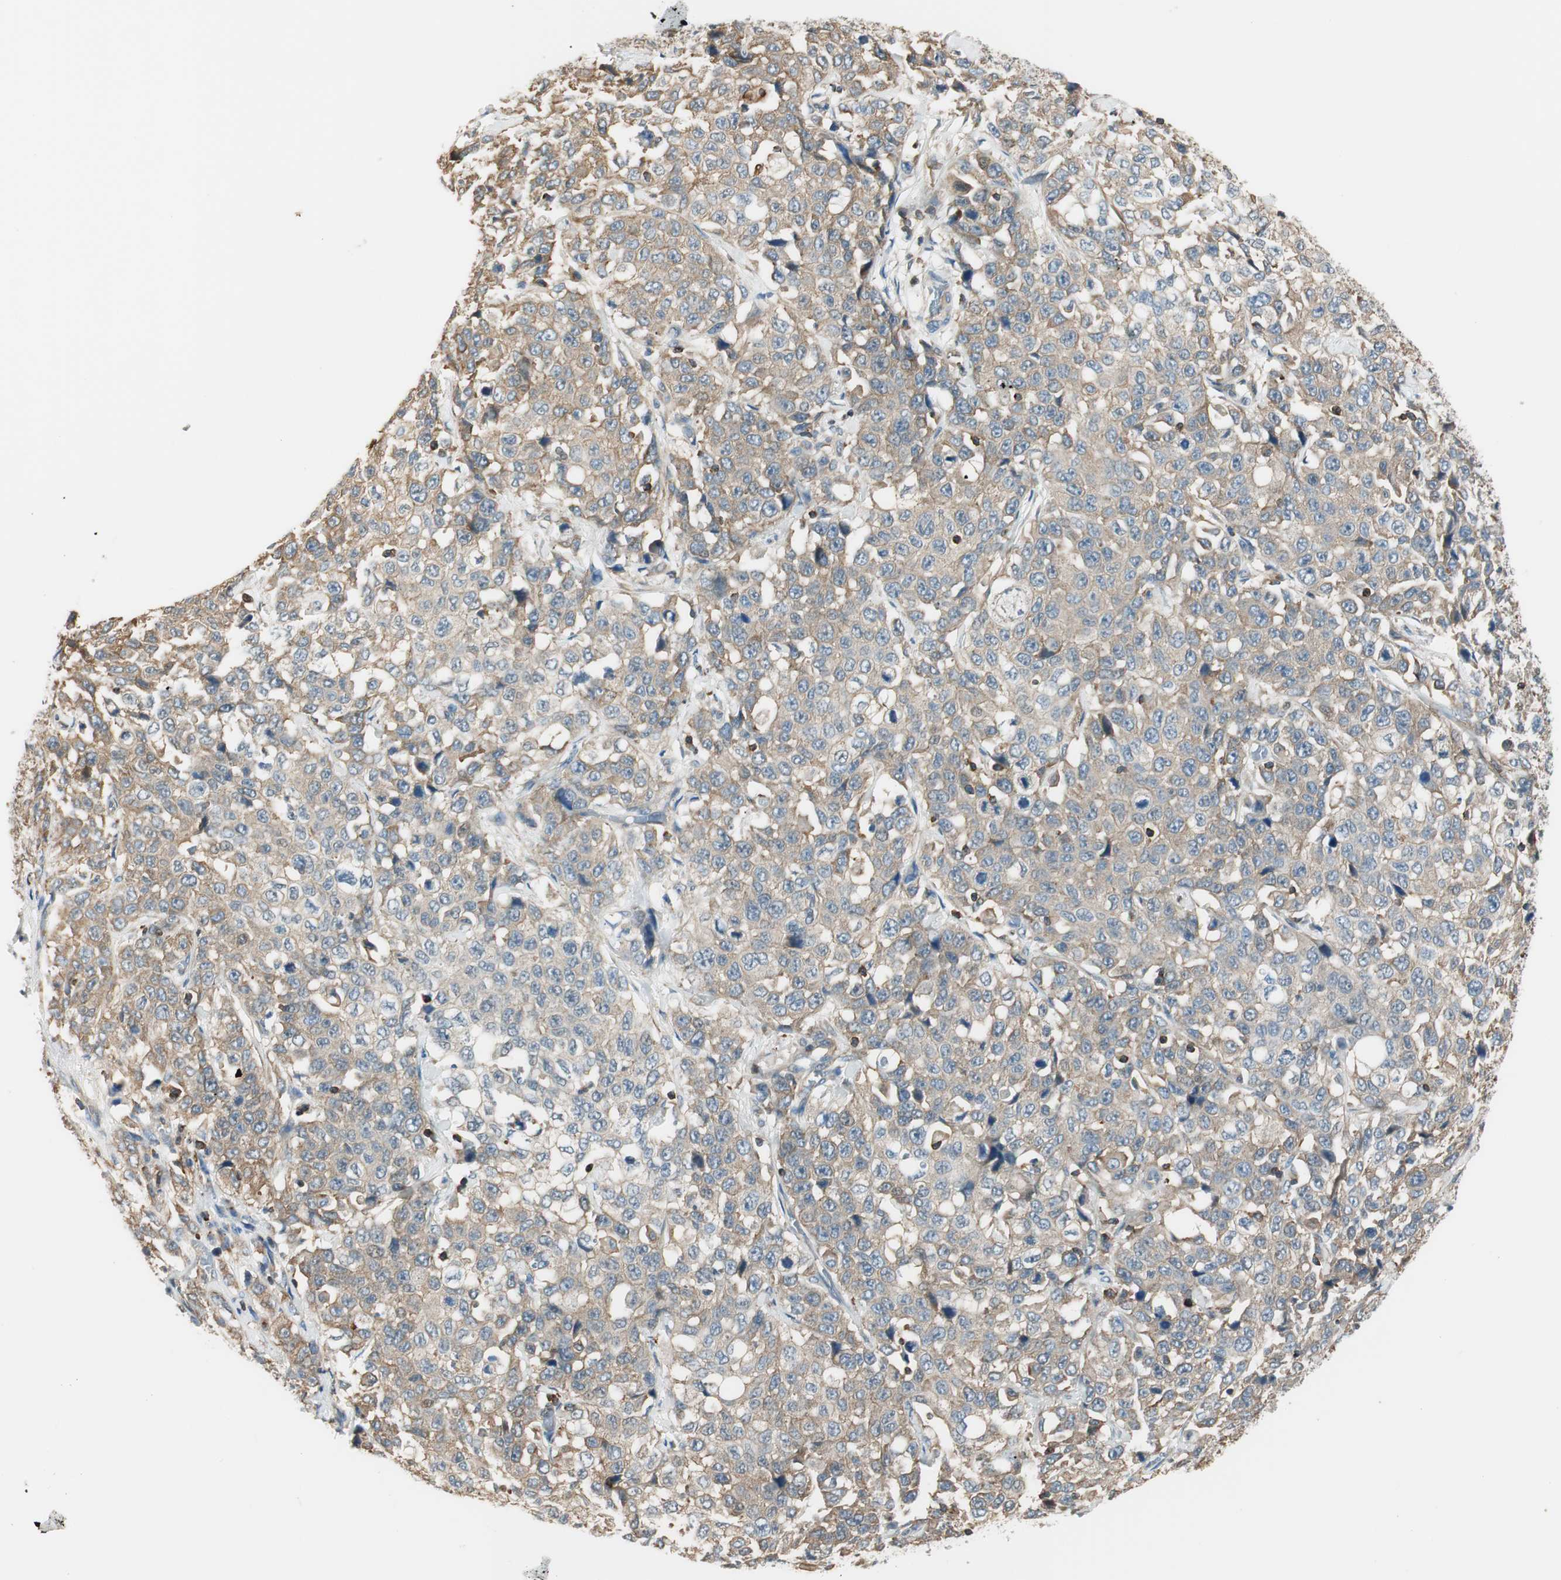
{"staining": {"intensity": "moderate", "quantity": ">75%", "location": "cytoplasmic/membranous"}, "tissue": "stomach cancer", "cell_type": "Tumor cells", "image_type": "cancer", "snomed": [{"axis": "morphology", "description": "Normal tissue, NOS"}, {"axis": "morphology", "description": "Adenocarcinoma, NOS"}, {"axis": "topography", "description": "Stomach"}], "caption": "An image showing moderate cytoplasmic/membranous expression in approximately >75% of tumor cells in adenocarcinoma (stomach), as visualized by brown immunohistochemical staining.", "gene": "PI4K2B", "patient": {"sex": "male", "age": 48}}